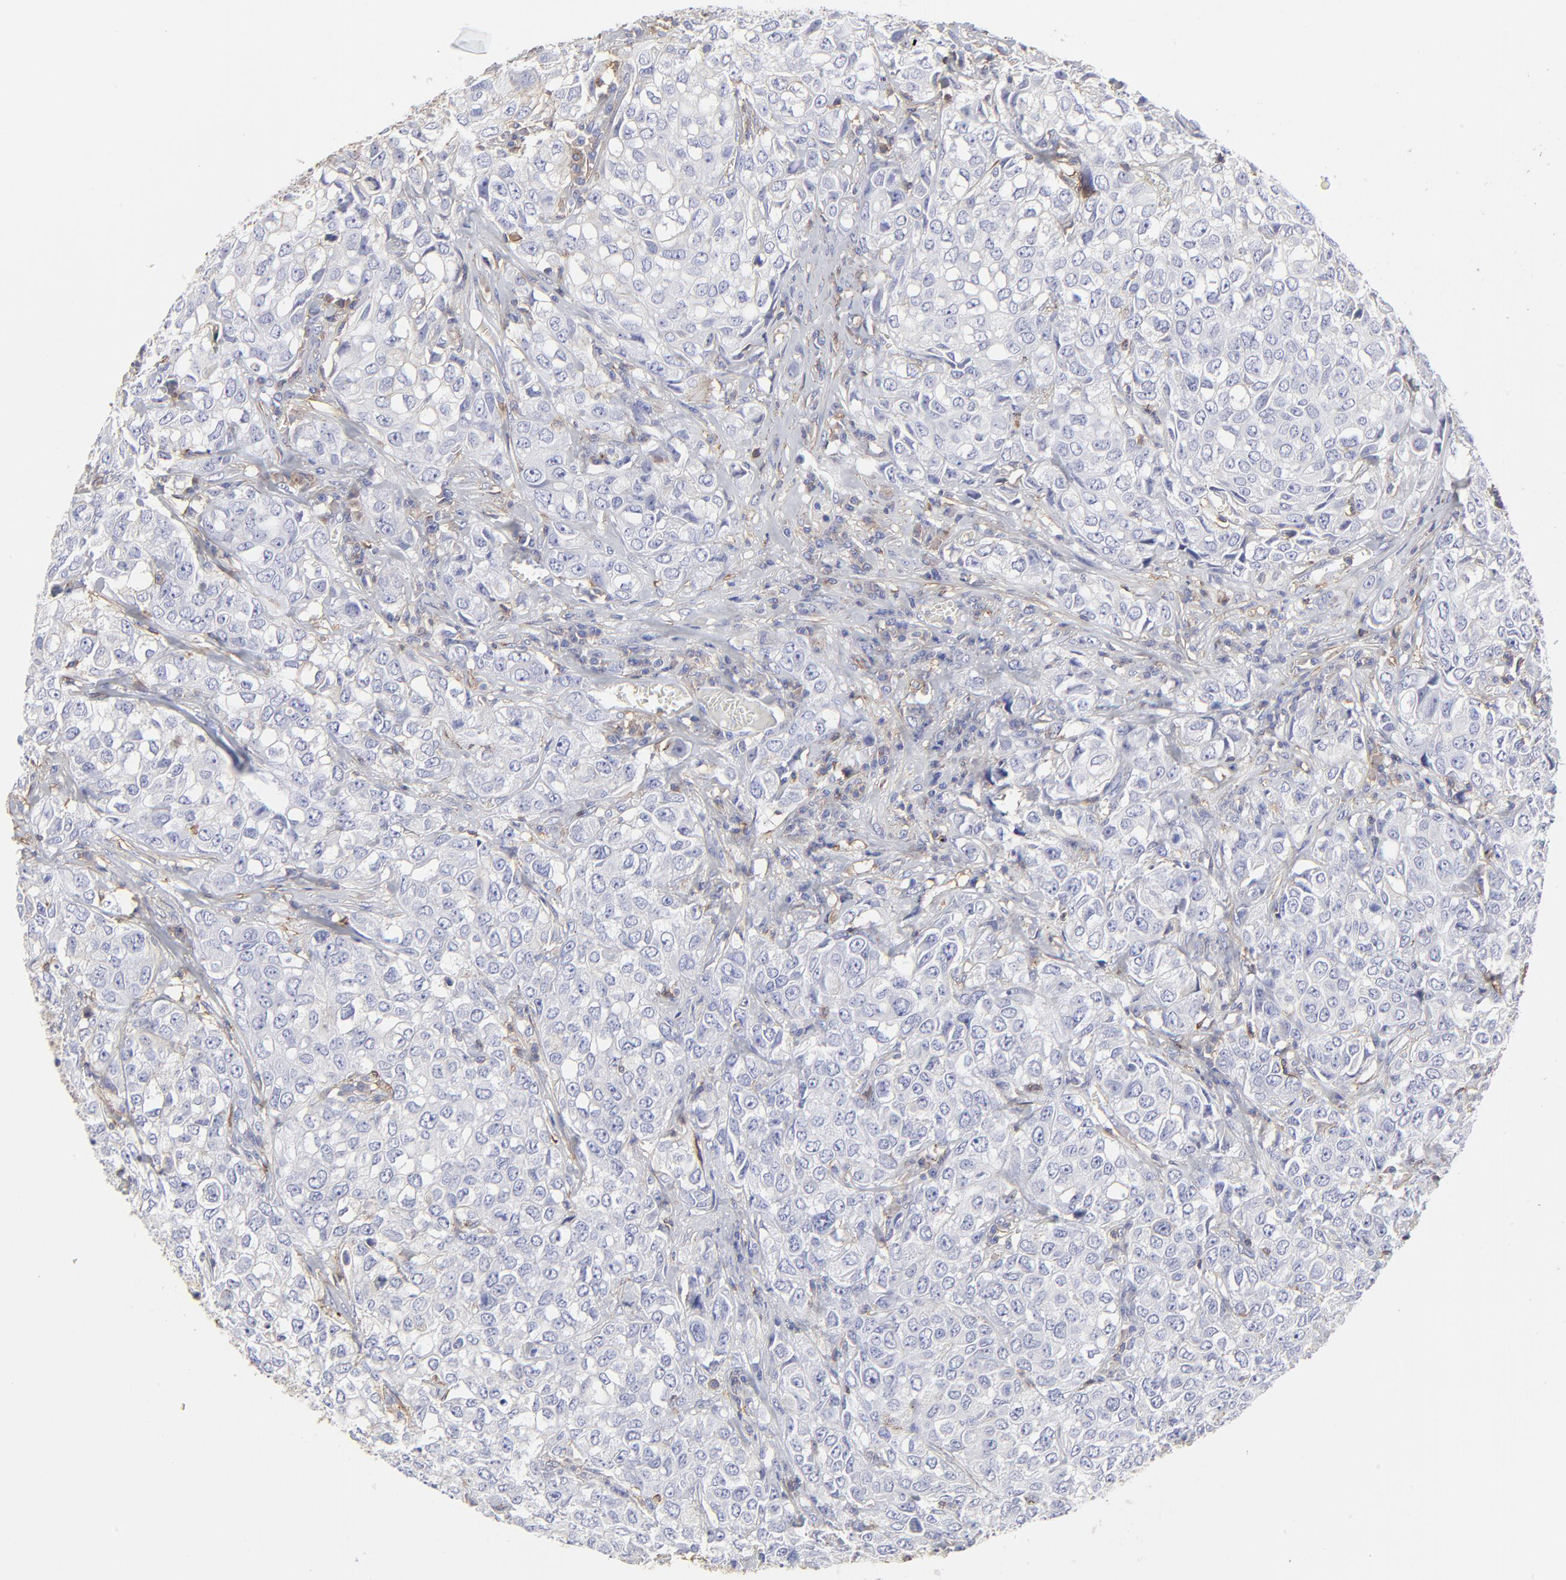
{"staining": {"intensity": "negative", "quantity": "none", "location": "none"}, "tissue": "urothelial cancer", "cell_type": "Tumor cells", "image_type": "cancer", "snomed": [{"axis": "morphology", "description": "Urothelial carcinoma, High grade"}, {"axis": "topography", "description": "Urinary bladder"}], "caption": "An immunohistochemistry image of urothelial carcinoma (high-grade) is shown. There is no staining in tumor cells of urothelial carcinoma (high-grade). The staining was performed using DAB to visualize the protein expression in brown, while the nuclei were stained in blue with hematoxylin (Magnification: 20x).", "gene": "ANXA6", "patient": {"sex": "female", "age": 75}}